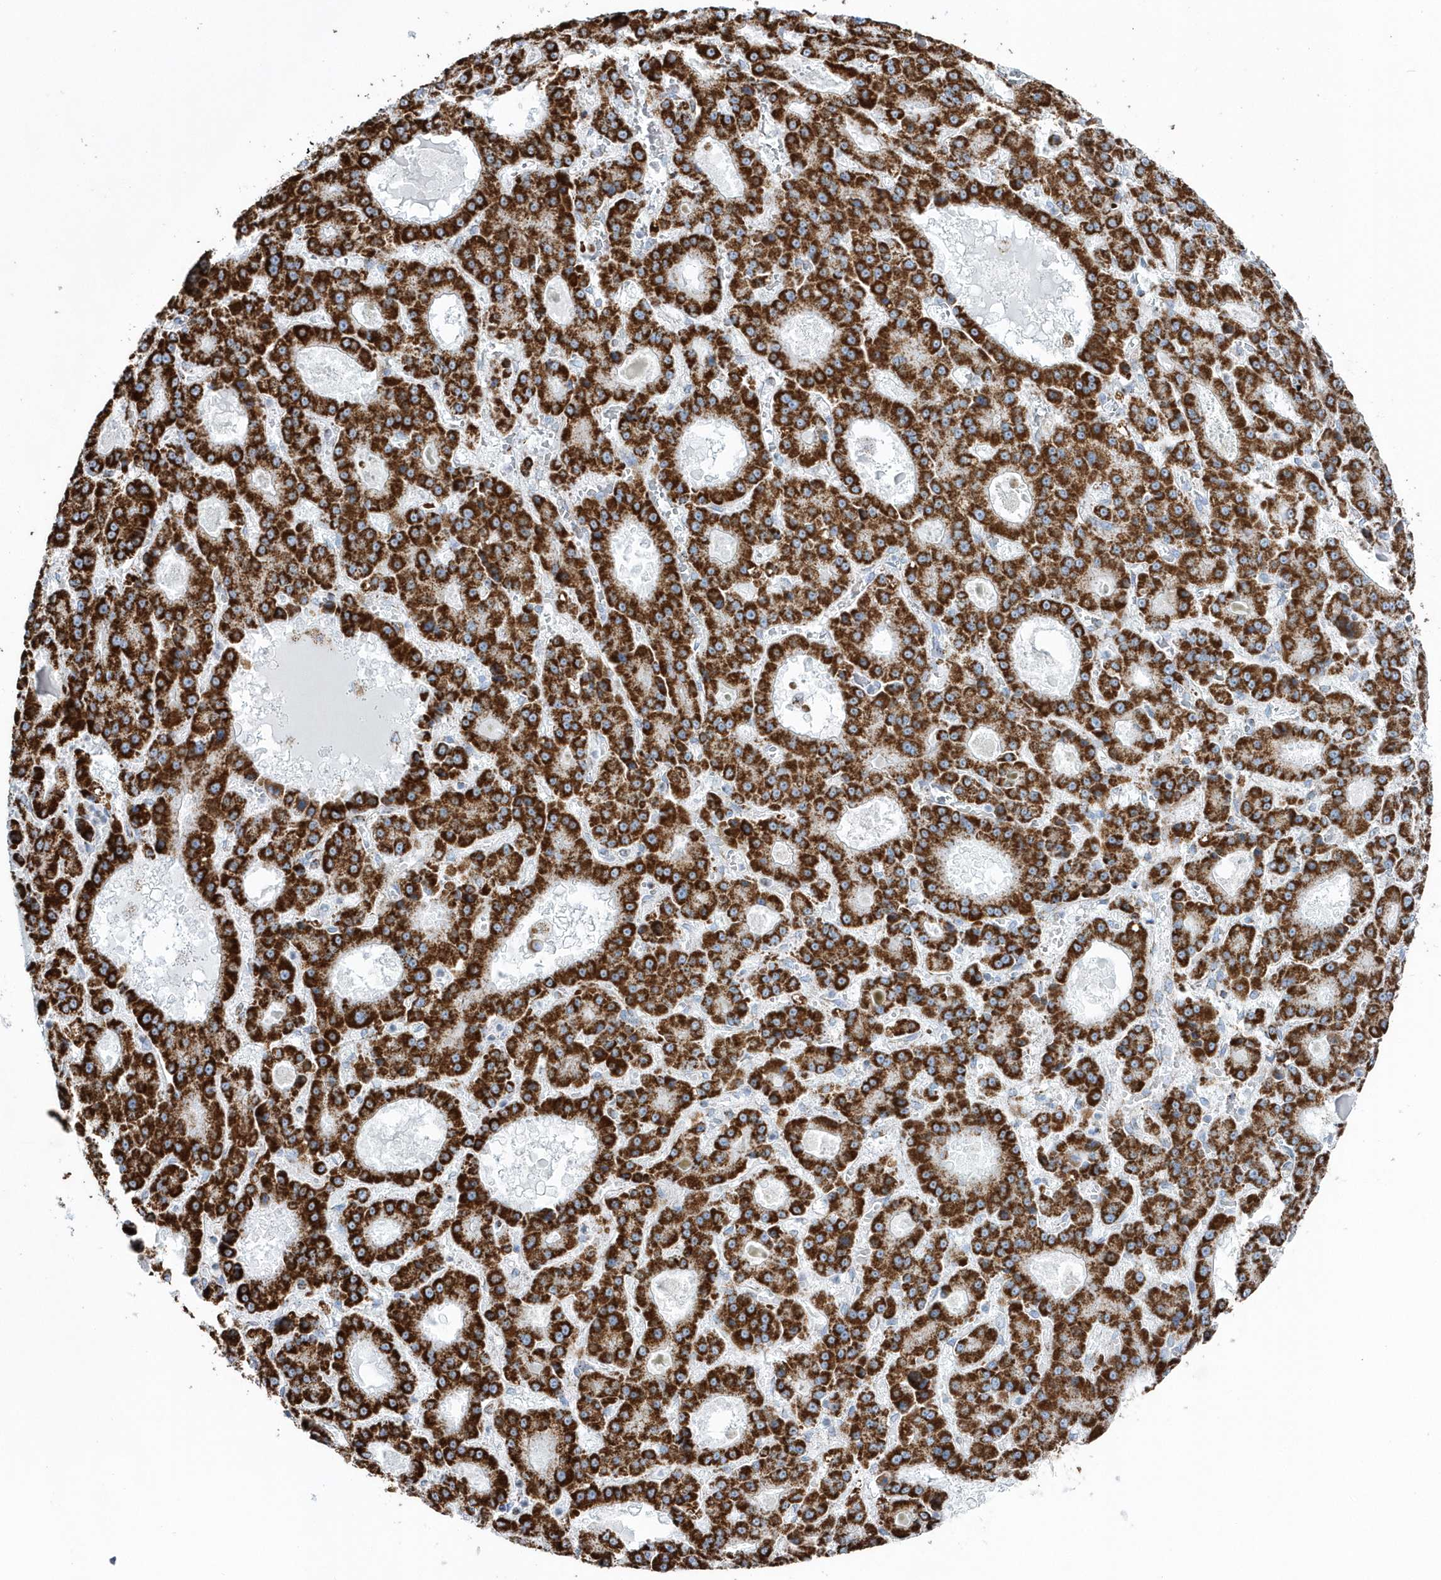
{"staining": {"intensity": "strong", "quantity": ">75%", "location": "cytoplasmic/membranous"}, "tissue": "liver cancer", "cell_type": "Tumor cells", "image_type": "cancer", "snomed": [{"axis": "morphology", "description": "Carcinoma, Hepatocellular, NOS"}, {"axis": "topography", "description": "Liver"}], "caption": "Tumor cells display high levels of strong cytoplasmic/membranous staining in approximately >75% of cells in liver cancer (hepatocellular carcinoma). The staining was performed using DAB, with brown indicating positive protein expression. Nuclei are stained blue with hematoxylin.", "gene": "TMCO6", "patient": {"sex": "male", "age": 70}}